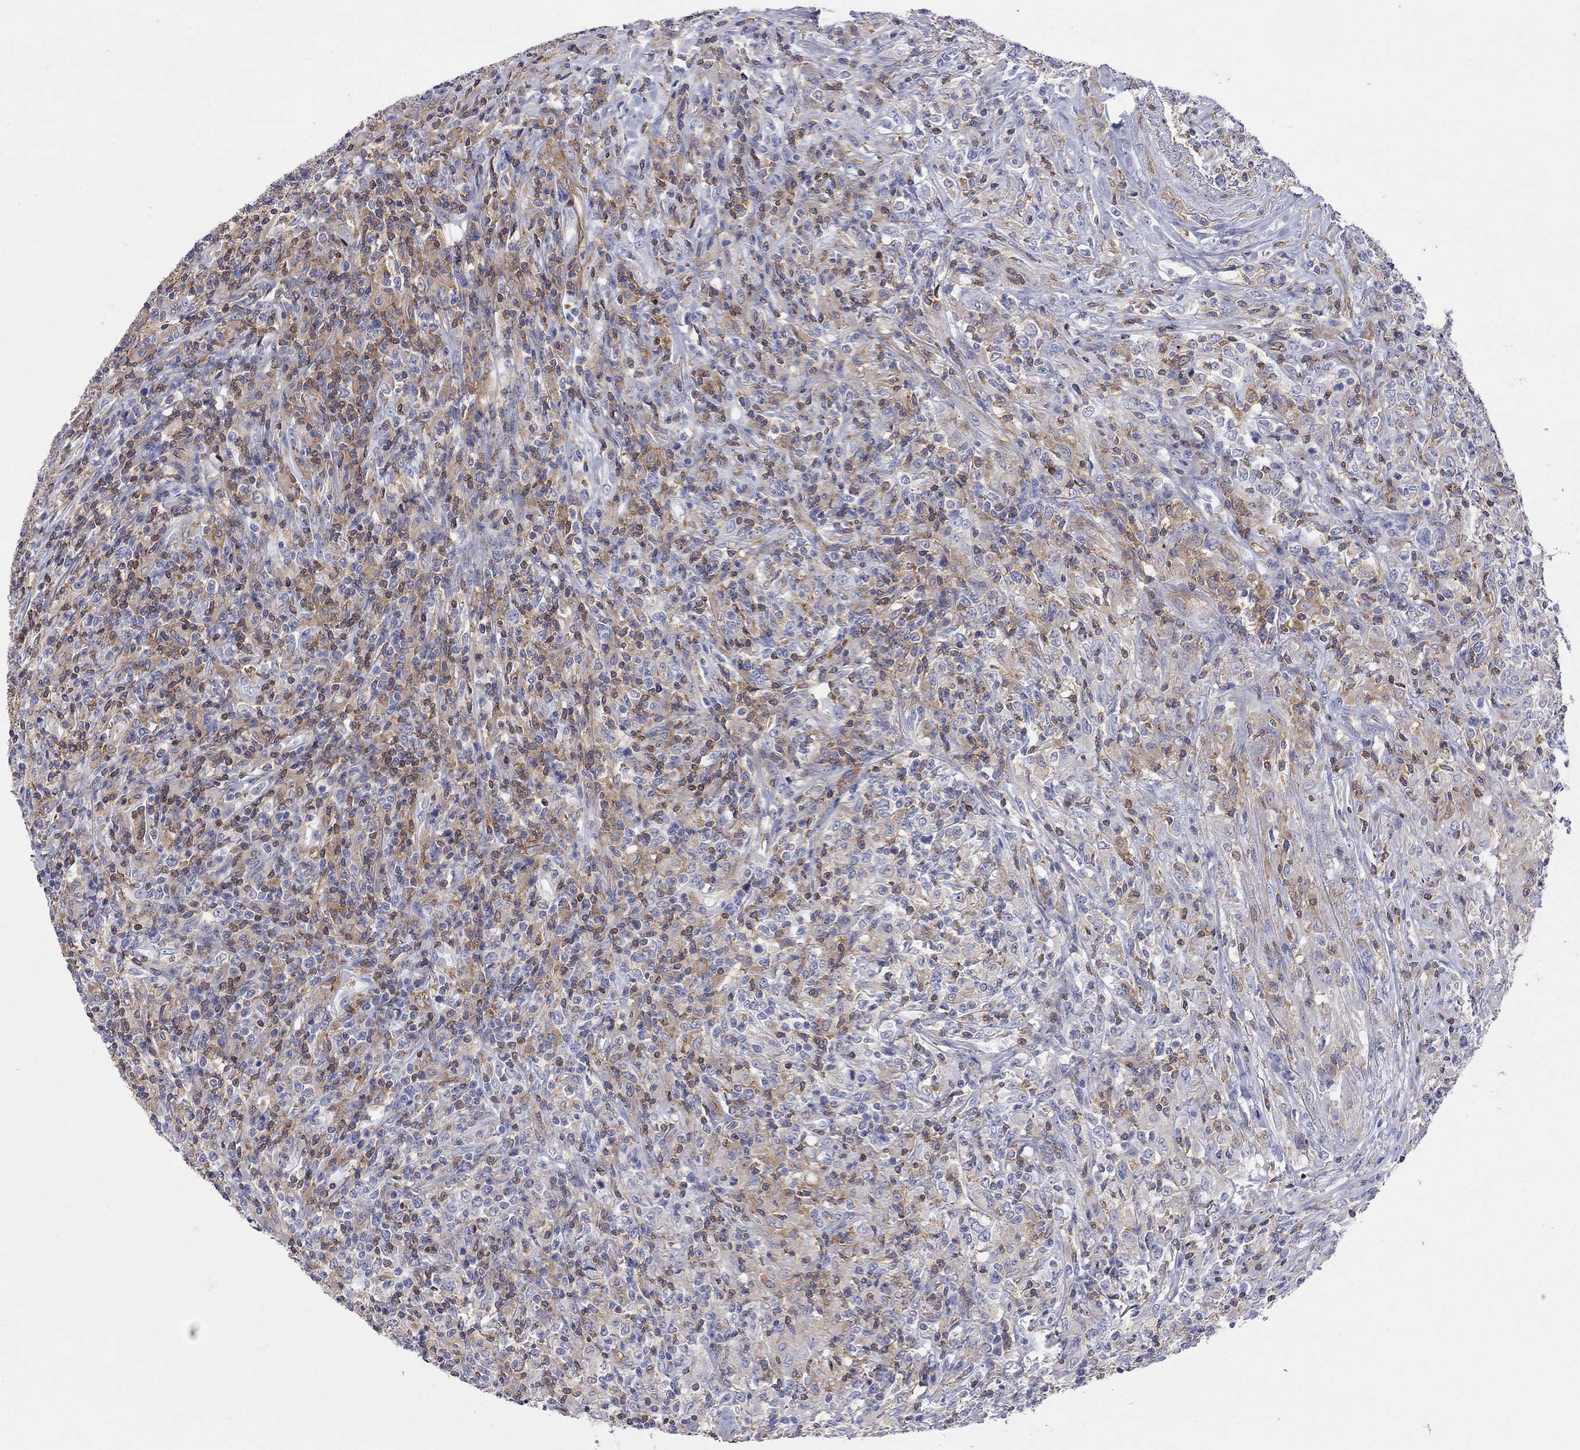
{"staining": {"intensity": "moderate", "quantity": "<25%", "location": "cytoplasmic/membranous"}, "tissue": "lymphoma", "cell_type": "Tumor cells", "image_type": "cancer", "snomed": [{"axis": "morphology", "description": "Malignant lymphoma, non-Hodgkin's type, High grade"}, {"axis": "topography", "description": "Lung"}], "caption": "Immunohistochemistry (IHC) (DAB (3,3'-diaminobenzidine)) staining of malignant lymphoma, non-Hodgkin's type (high-grade) exhibits moderate cytoplasmic/membranous protein positivity in approximately <25% of tumor cells.", "gene": "ABI3", "patient": {"sex": "male", "age": 79}}